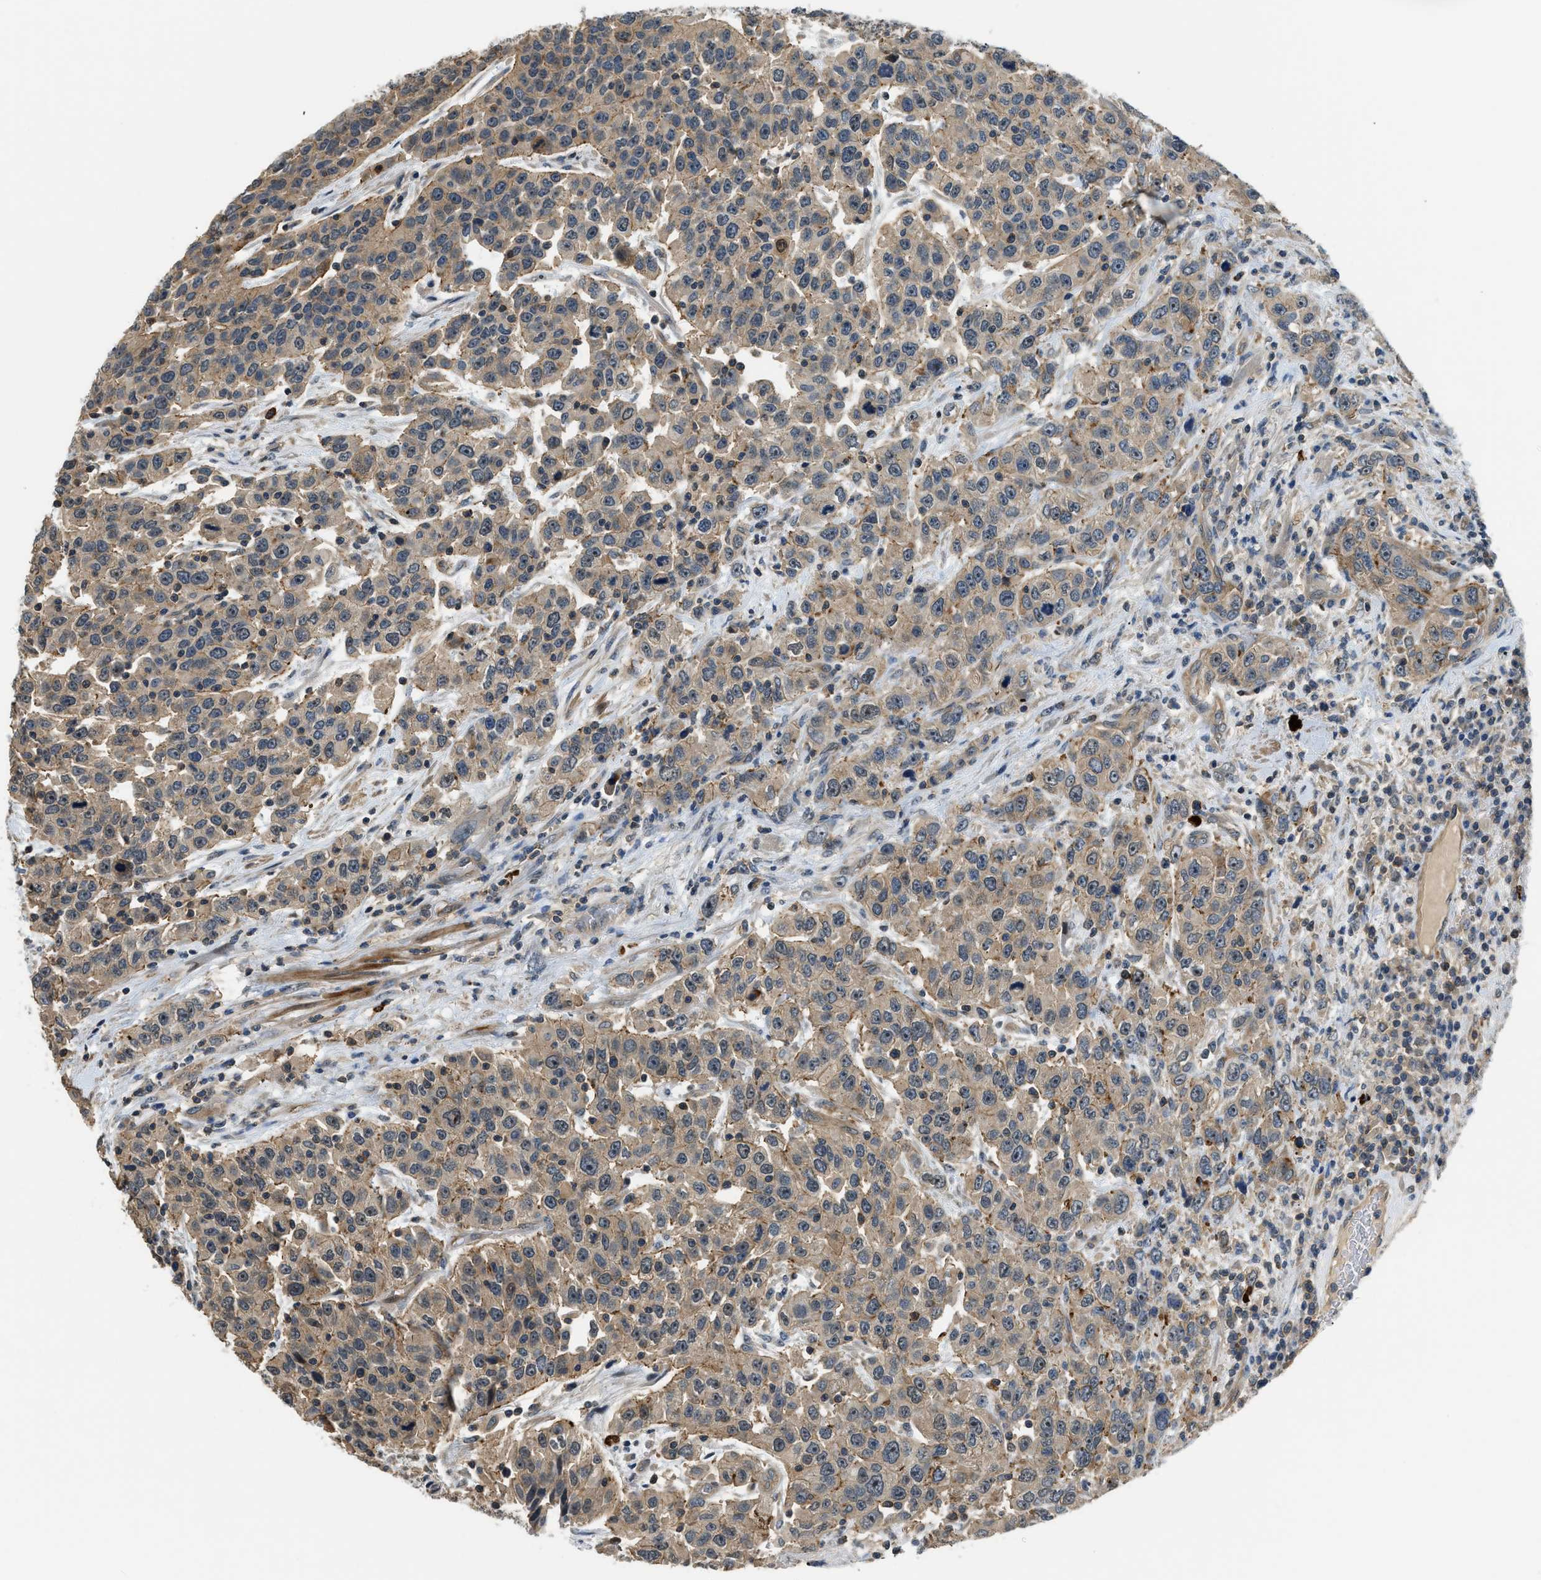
{"staining": {"intensity": "weak", "quantity": ">75%", "location": "cytoplasmic/membranous"}, "tissue": "urothelial cancer", "cell_type": "Tumor cells", "image_type": "cancer", "snomed": [{"axis": "morphology", "description": "Urothelial carcinoma, High grade"}, {"axis": "topography", "description": "Urinary bladder"}], "caption": "Human urothelial cancer stained with a protein marker reveals weak staining in tumor cells.", "gene": "CBLB", "patient": {"sex": "female", "age": 80}}